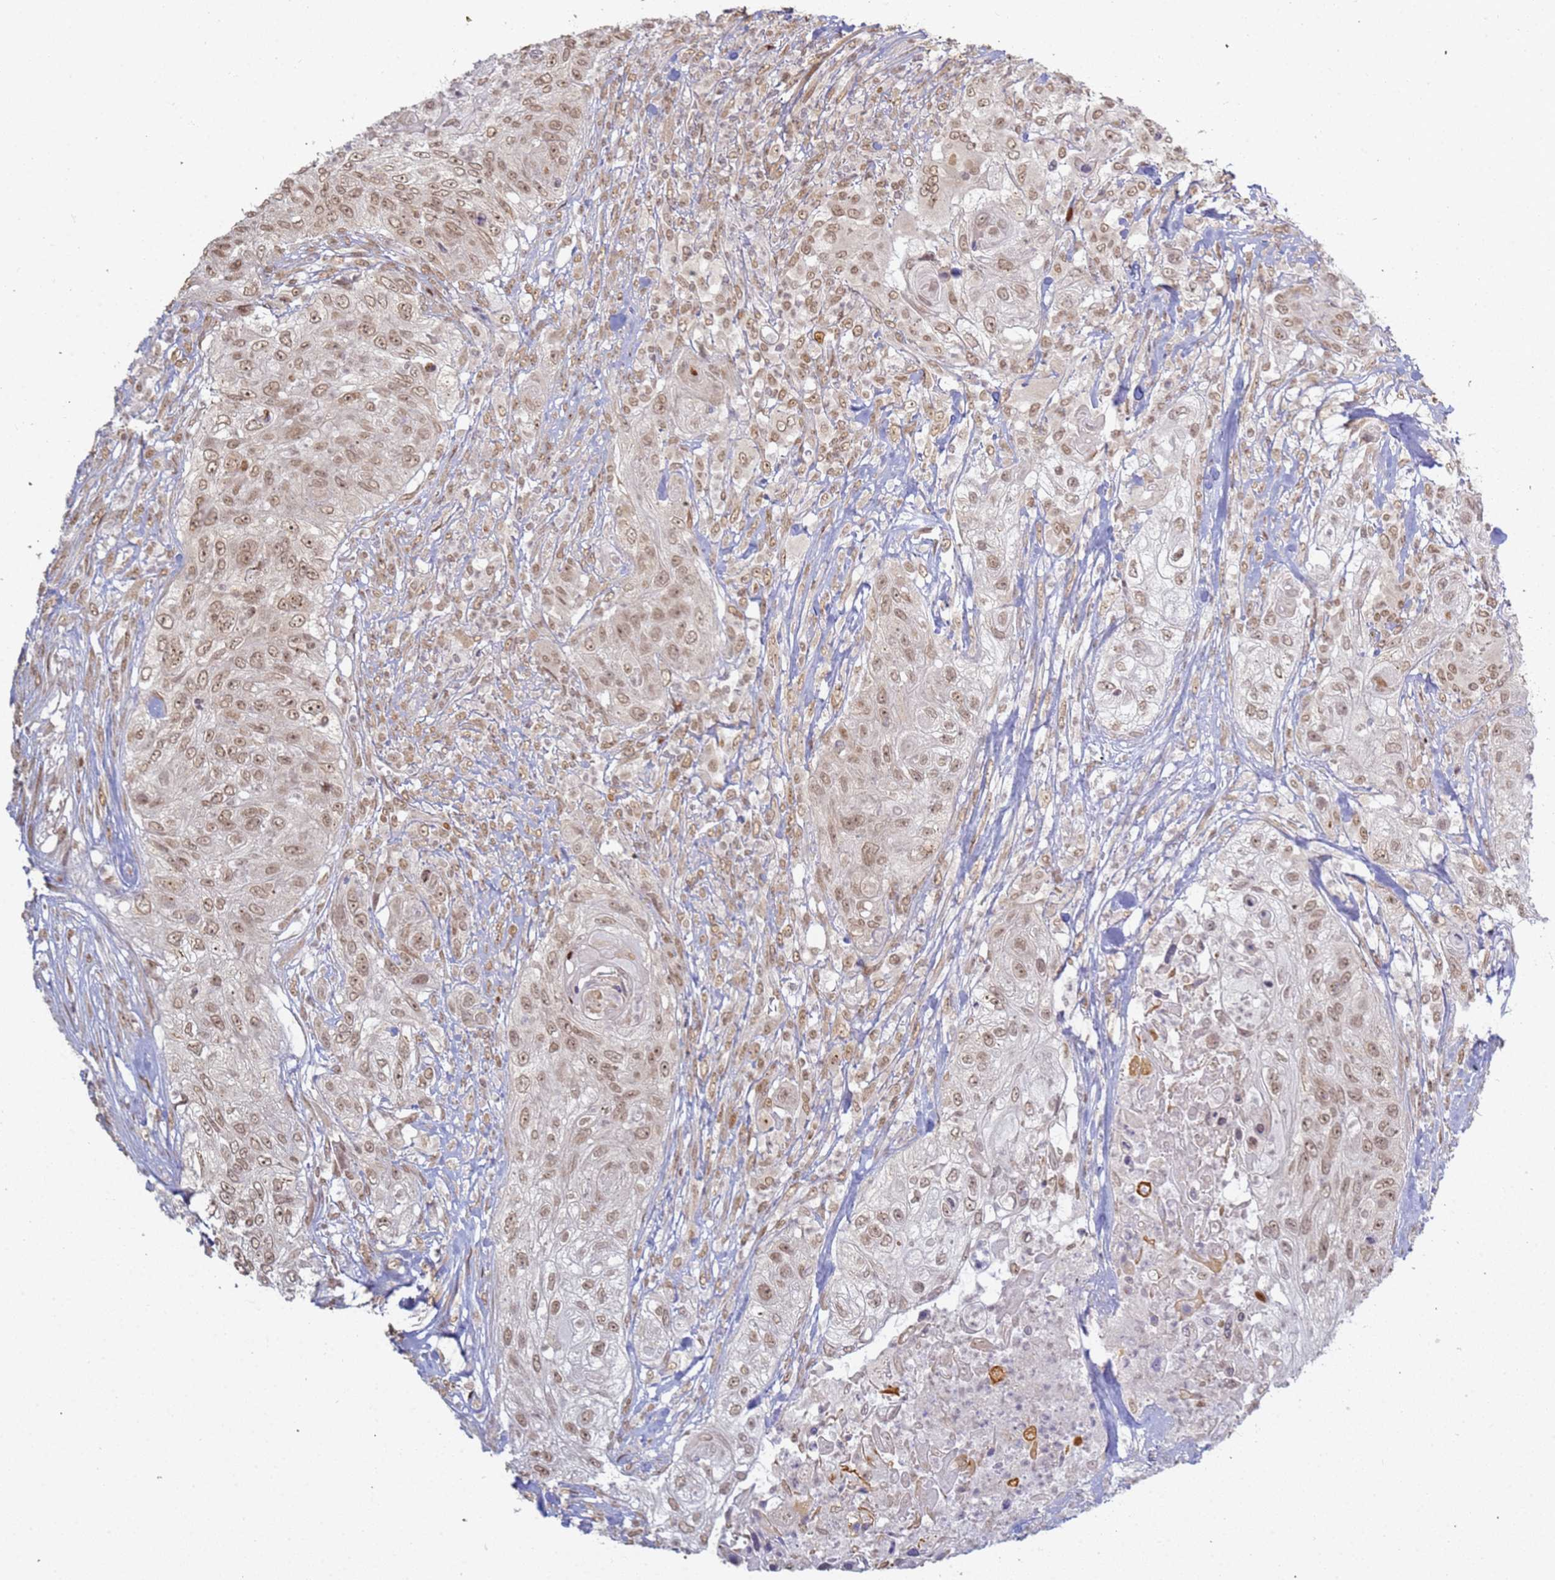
{"staining": {"intensity": "moderate", "quantity": ">75%", "location": "nuclear"}, "tissue": "urothelial cancer", "cell_type": "Tumor cells", "image_type": "cancer", "snomed": [{"axis": "morphology", "description": "Urothelial carcinoma, High grade"}, {"axis": "topography", "description": "Urinary bladder"}], "caption": "Urothelial carcinoma (high-grade) stained for a protein shows moderate nuclear positivity in tumor cells. The staining was performed using DAB to visualize the protein expression in brown, while the nuclei were stained in blue with hematoxylin (Magnification: 20x).", "gene": "ABCA2", "patient": {"sex": "female", "age": 60}}